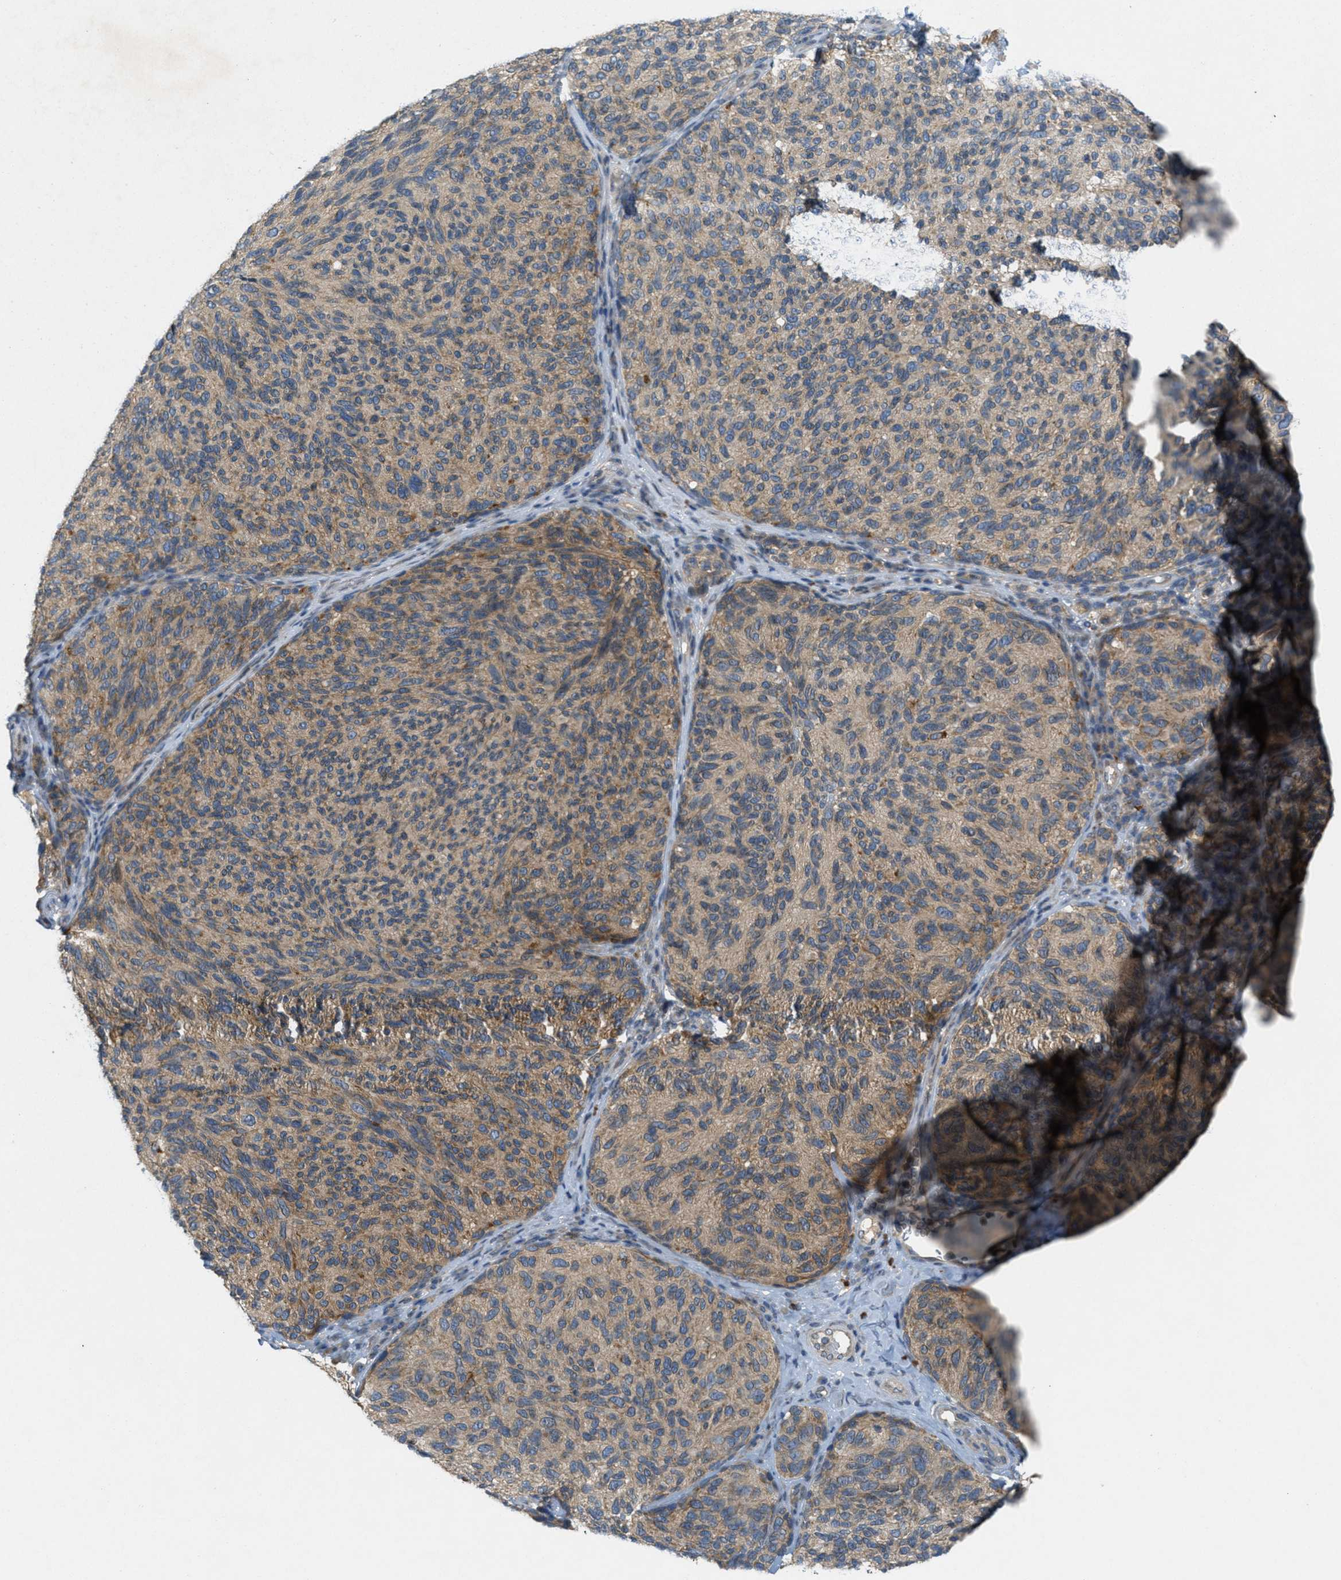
{"staining": {"intensity": "moderate", "quantity": ">75%", "location": "cytoplasmic/membranous"}, "tissue": "melanoma", "cell_type": "Tumor cells", "image_type": "cancer", "snomed": [{"axis": "morphology", "description": "Malignant melanoma, NOS"}, {"axis": "topography", "description": "Skin"}], "caption": "Tumor cells demonstrate moderate cytoplasmic/membranous positivity in about >75% of cells in melanoma.", "gene": "SIGMAR1", "patient": {"sex": "female", "age": 73}}